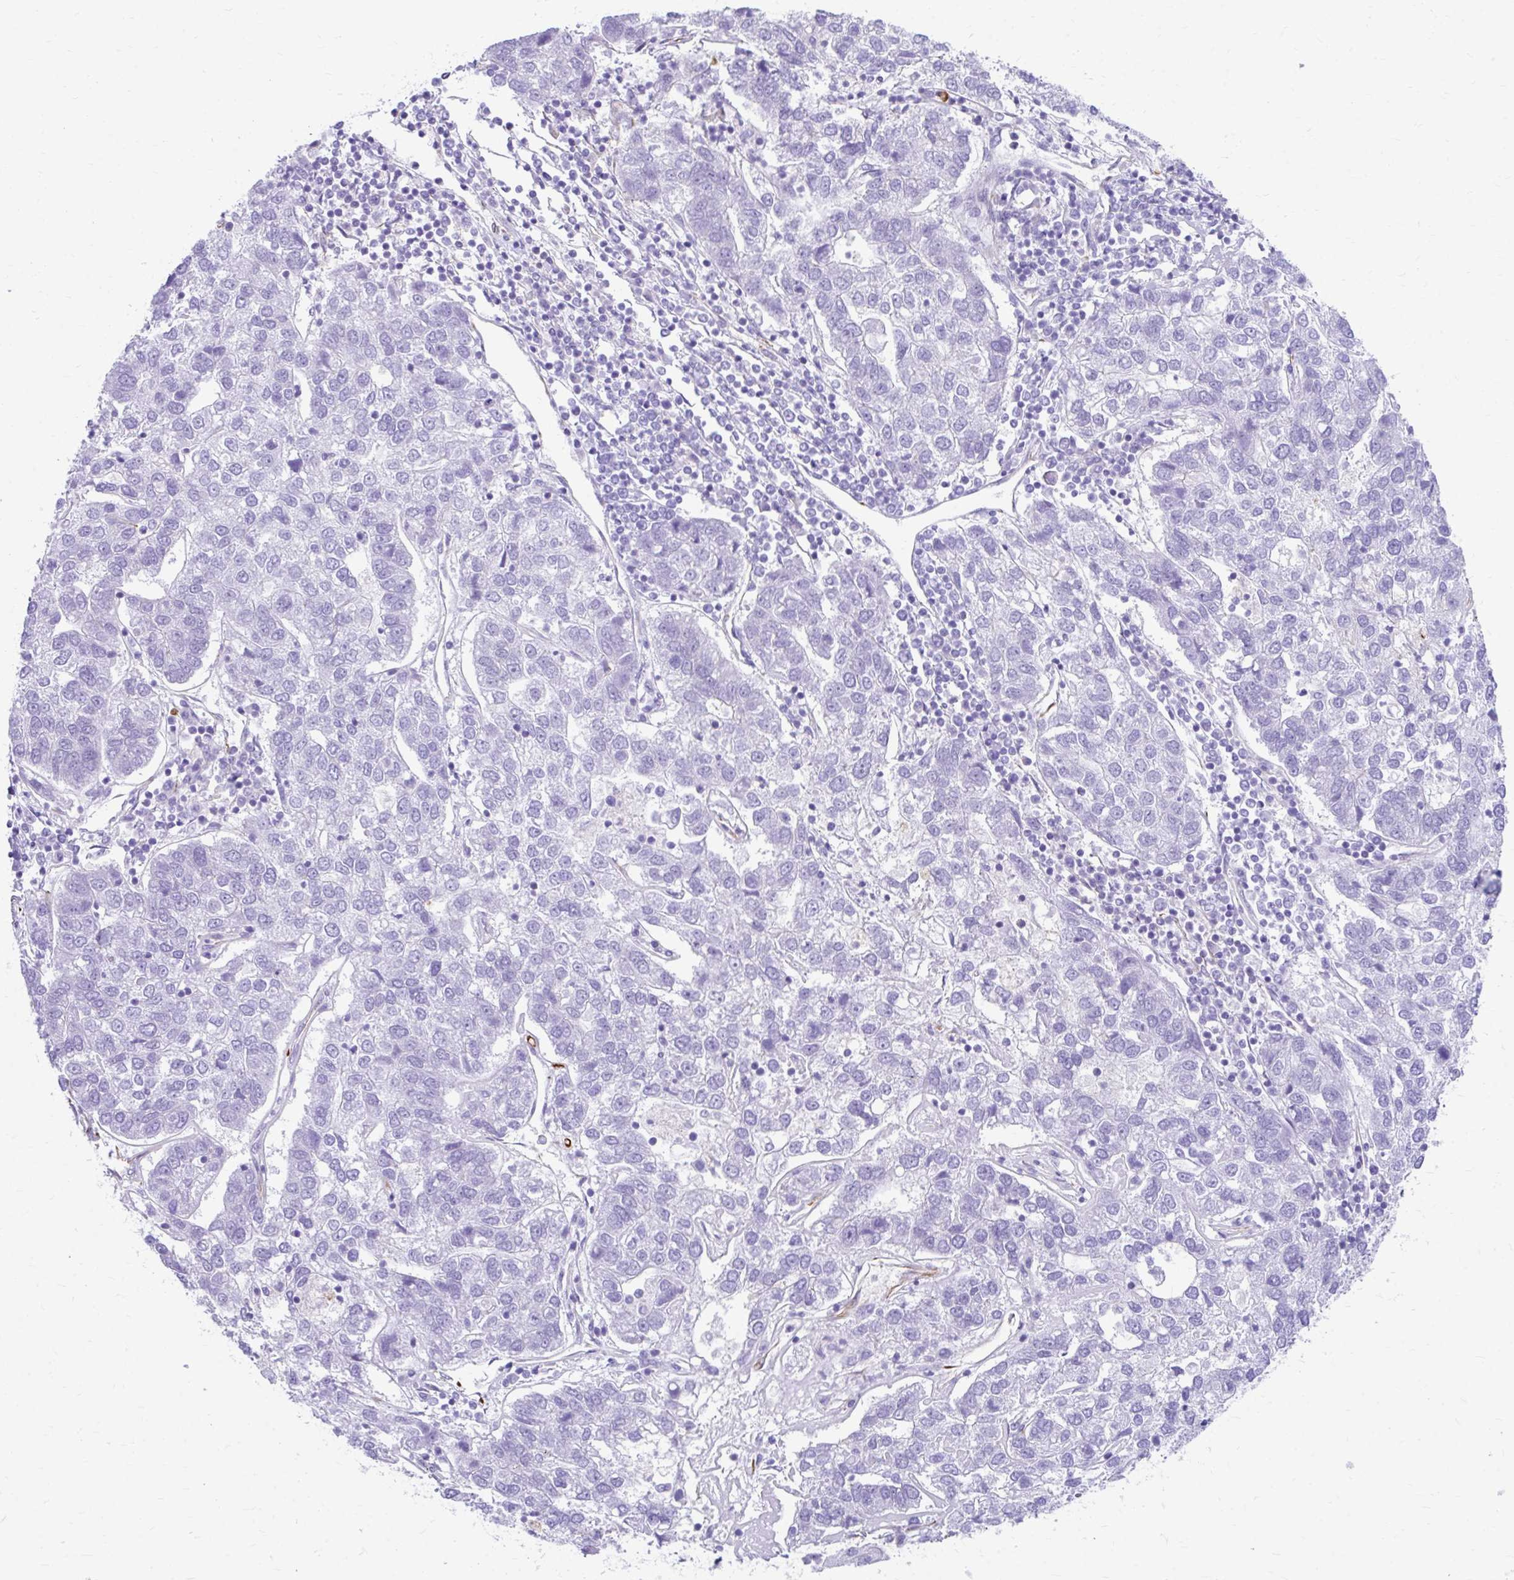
{"staining": {"intensity": "negative", "quantity": "none", "location": "none"}, "tissue": "pancreatic cancer", "cell_type": "Tumor cells", "image_type": "cancer", "snomed": [{"axis": "morphology", "description": "Adenocarcinoma, NOS"}, {"axis": "topography", "description": "Pancreas"}], "caption": "Pancreatic adenocarcinoma was stained to show a protein in brown. There is no significant positivity in tumor cells.", "gene": "ZNF699", "patient": {"sex": "female", "age": 61}}